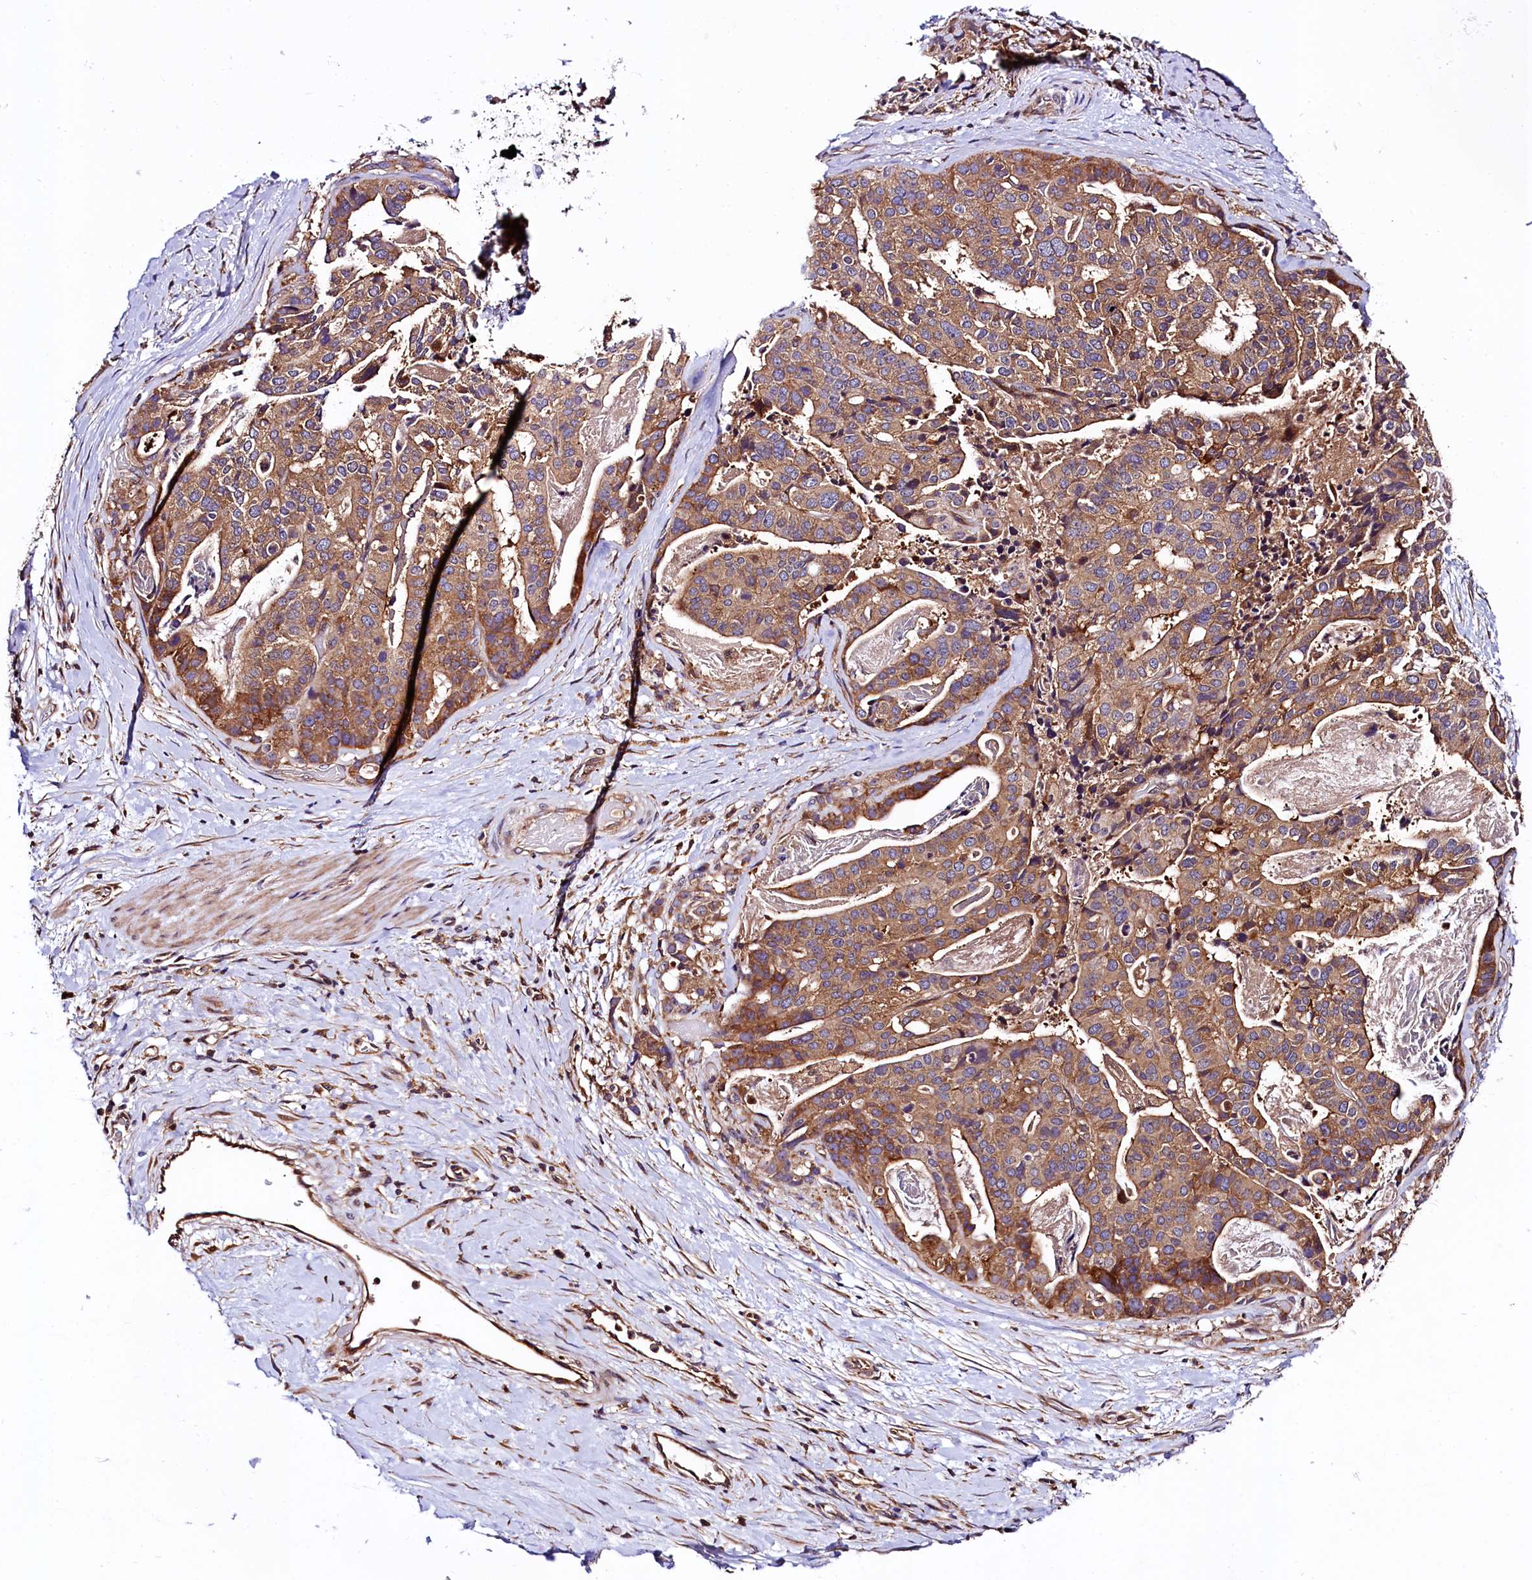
{"staining": {"intensity": "moderate", "quantity": ">75%", "location": "cytoplasmic/membranous"}, "tissue": "stomach cancer", "cell_type": "Tumor cells", "image_type": "cancer", "snomed": [{"axis": "morphology", "description": "Adenocarcinoma, NOS"}, {"axis": "topography", "description": "Stomach"}], "caption": "An image of stomach cancer (adenocarcinoma) stained for a protein reveals moderate cytoplasmic/membranous brown staining in tumor cells. (Stains: DAB (3,3'-diaminobenzidine) in brown, nuclei in blue, Microscopy: brightfield microscopy at high magnification).", "gene": "VPS35", "patient": {"sex": "male", "age": 48}}